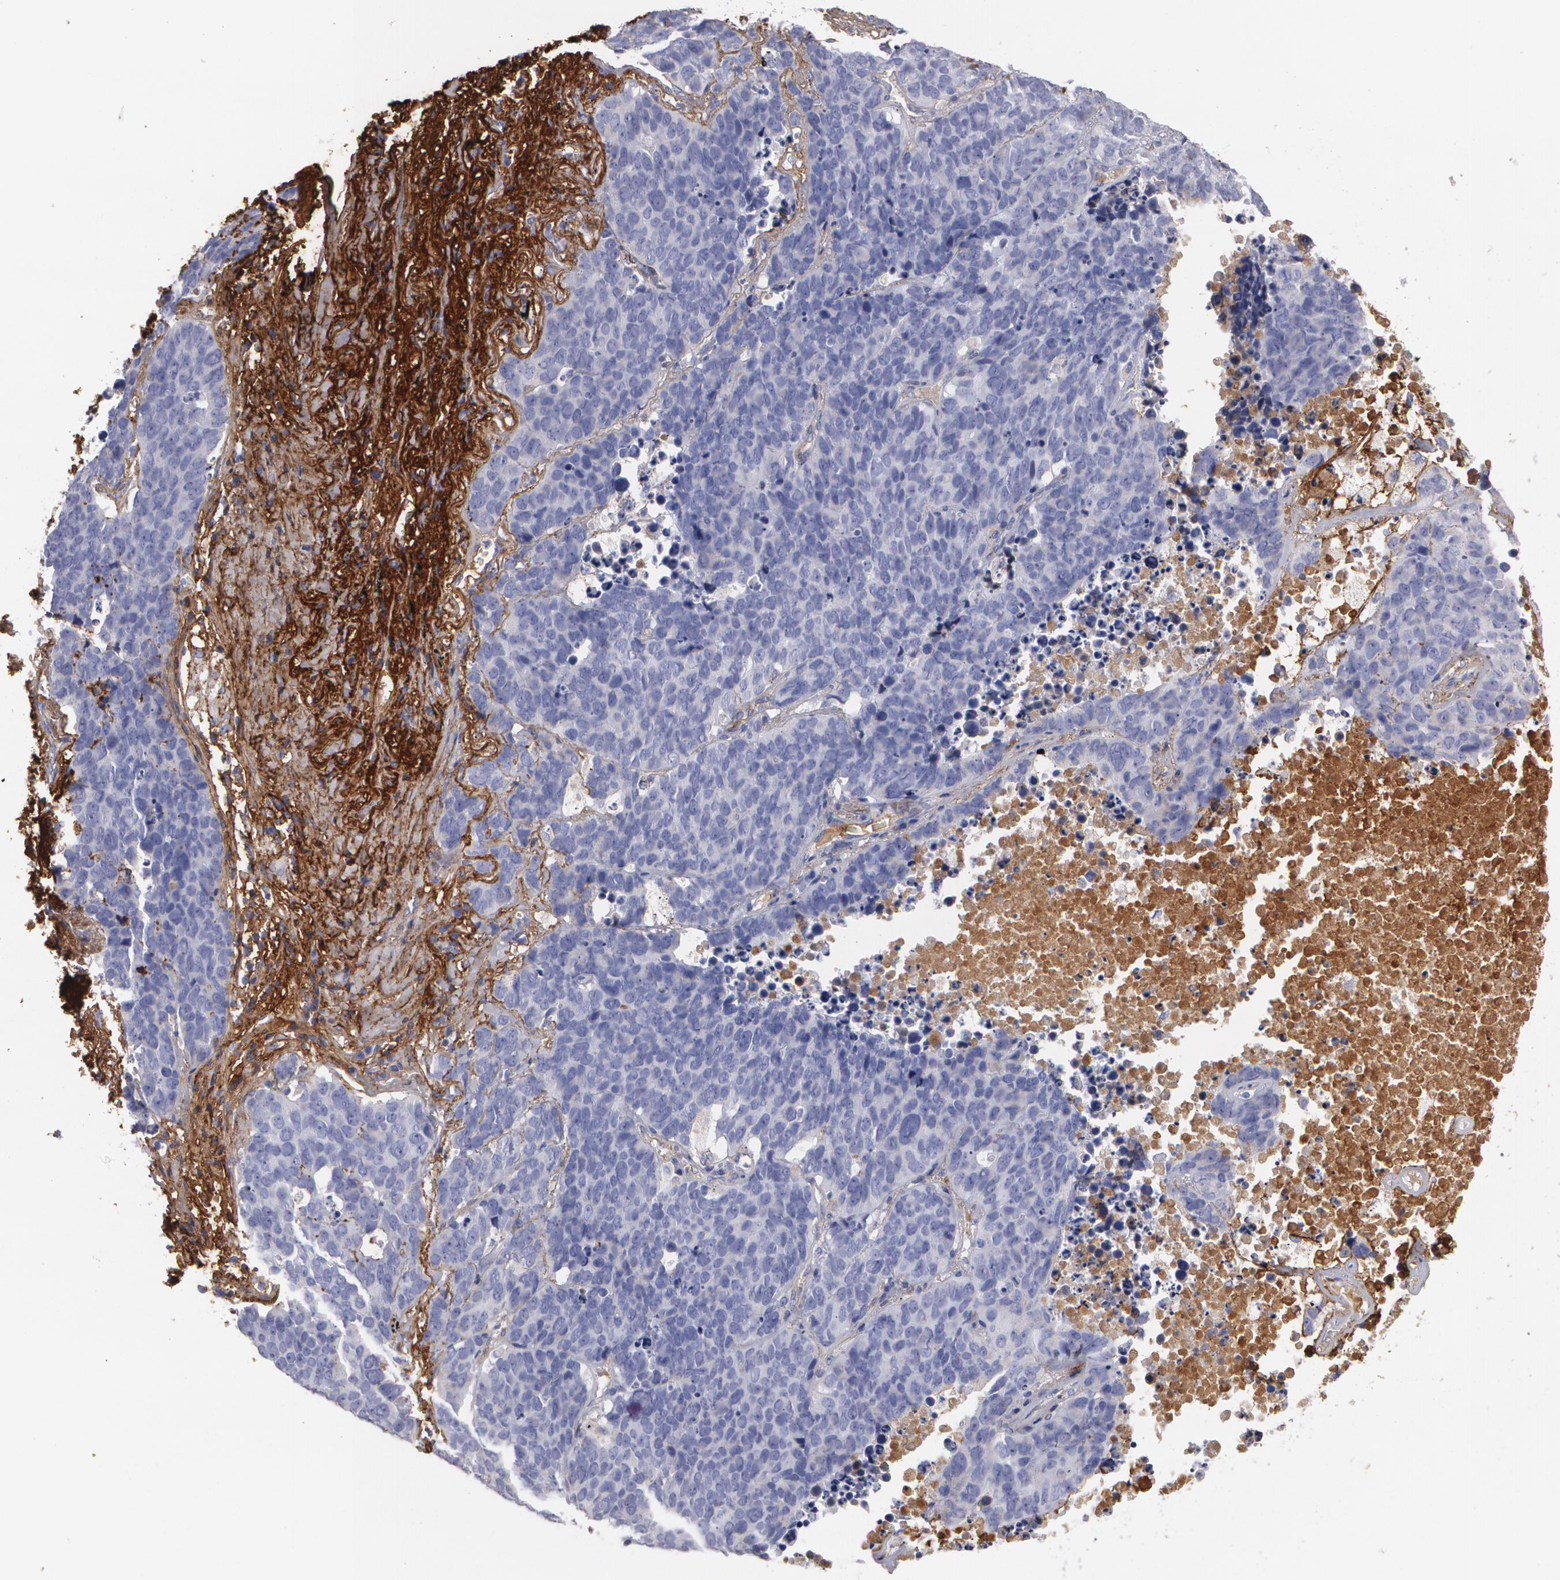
{"staining": {"intensity": "negative", "quantity": "none", "location": "none"}, "tissue": "lung cancer", "cell_type": "Tumor cells", "image_type": "cancer", "snomed": [{"axis": "morphology", "description": "Carcinoid, malignant, NOS"}, {"axis": "topography", "description": "Lung"}], "caption": "Lung cancer (carcinoid (malignant)) was stained to show a protein in brown. There is no significant positivity in tumor cells.", "gene": "FBLN1", "patient": {"sex": "male", "age": 60}}